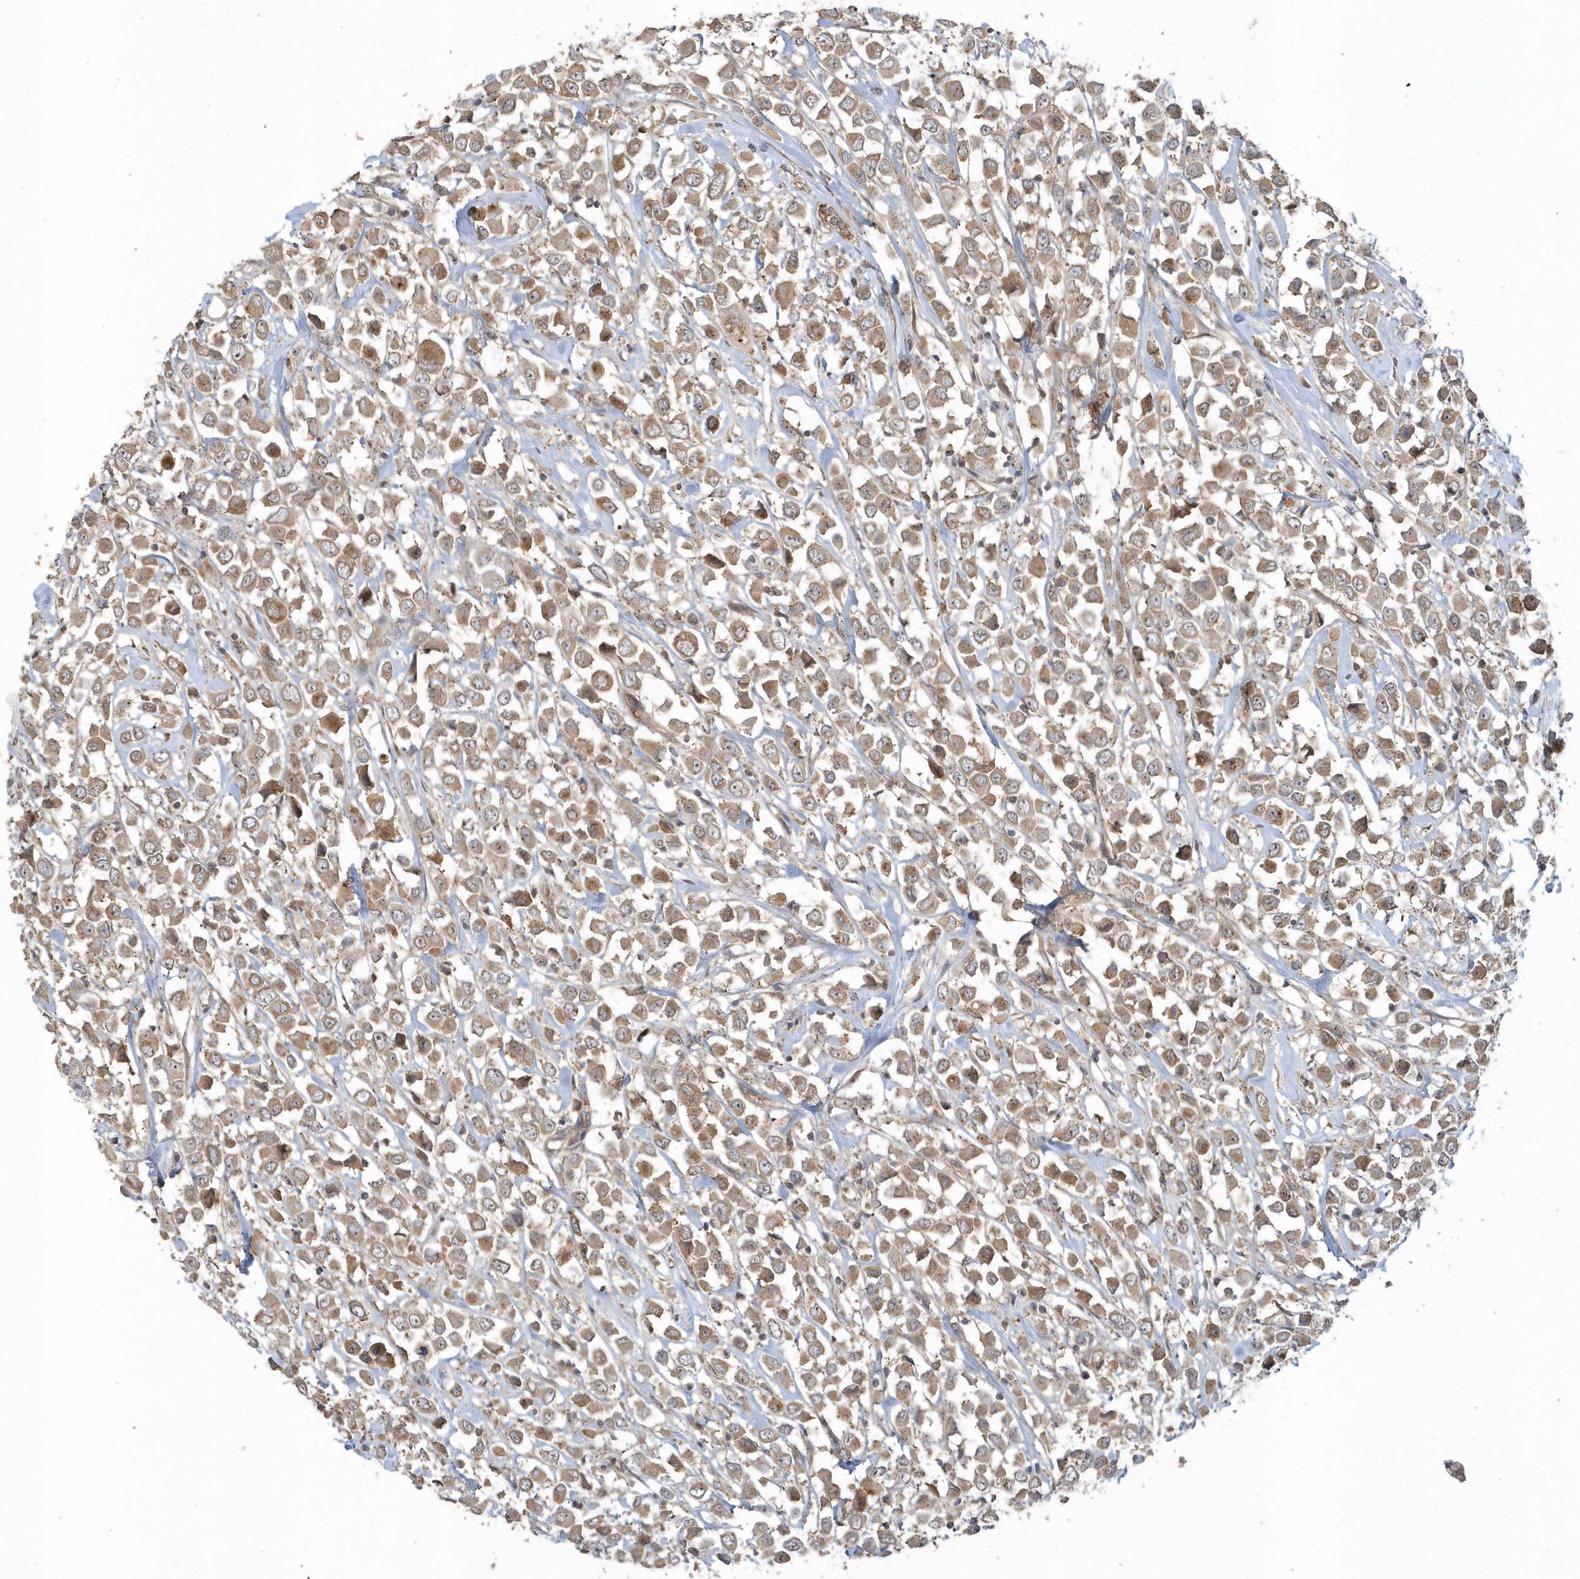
{"staining": {"intensity": "moderate", "quantity": ">75%", "location": "cytoplasmic/membranous"}, "tissue": "breast cancer", "cell_type": "Tumor cells", "image_type": "cancer", "snomed": [{"axis": "morphology", "description": "Duct carcinoma"}, {"axis": "topography", "description": "Breast"}], "caption": "Immunohistochemical staining of human intraductal carcinoma (breast) shows medium levels of moderate cytoplasmic/membranous protein positivity in approximately >75% of tumor cells.", "gene": "STIM2", "patient": {"sex": "female", "age": 61}}